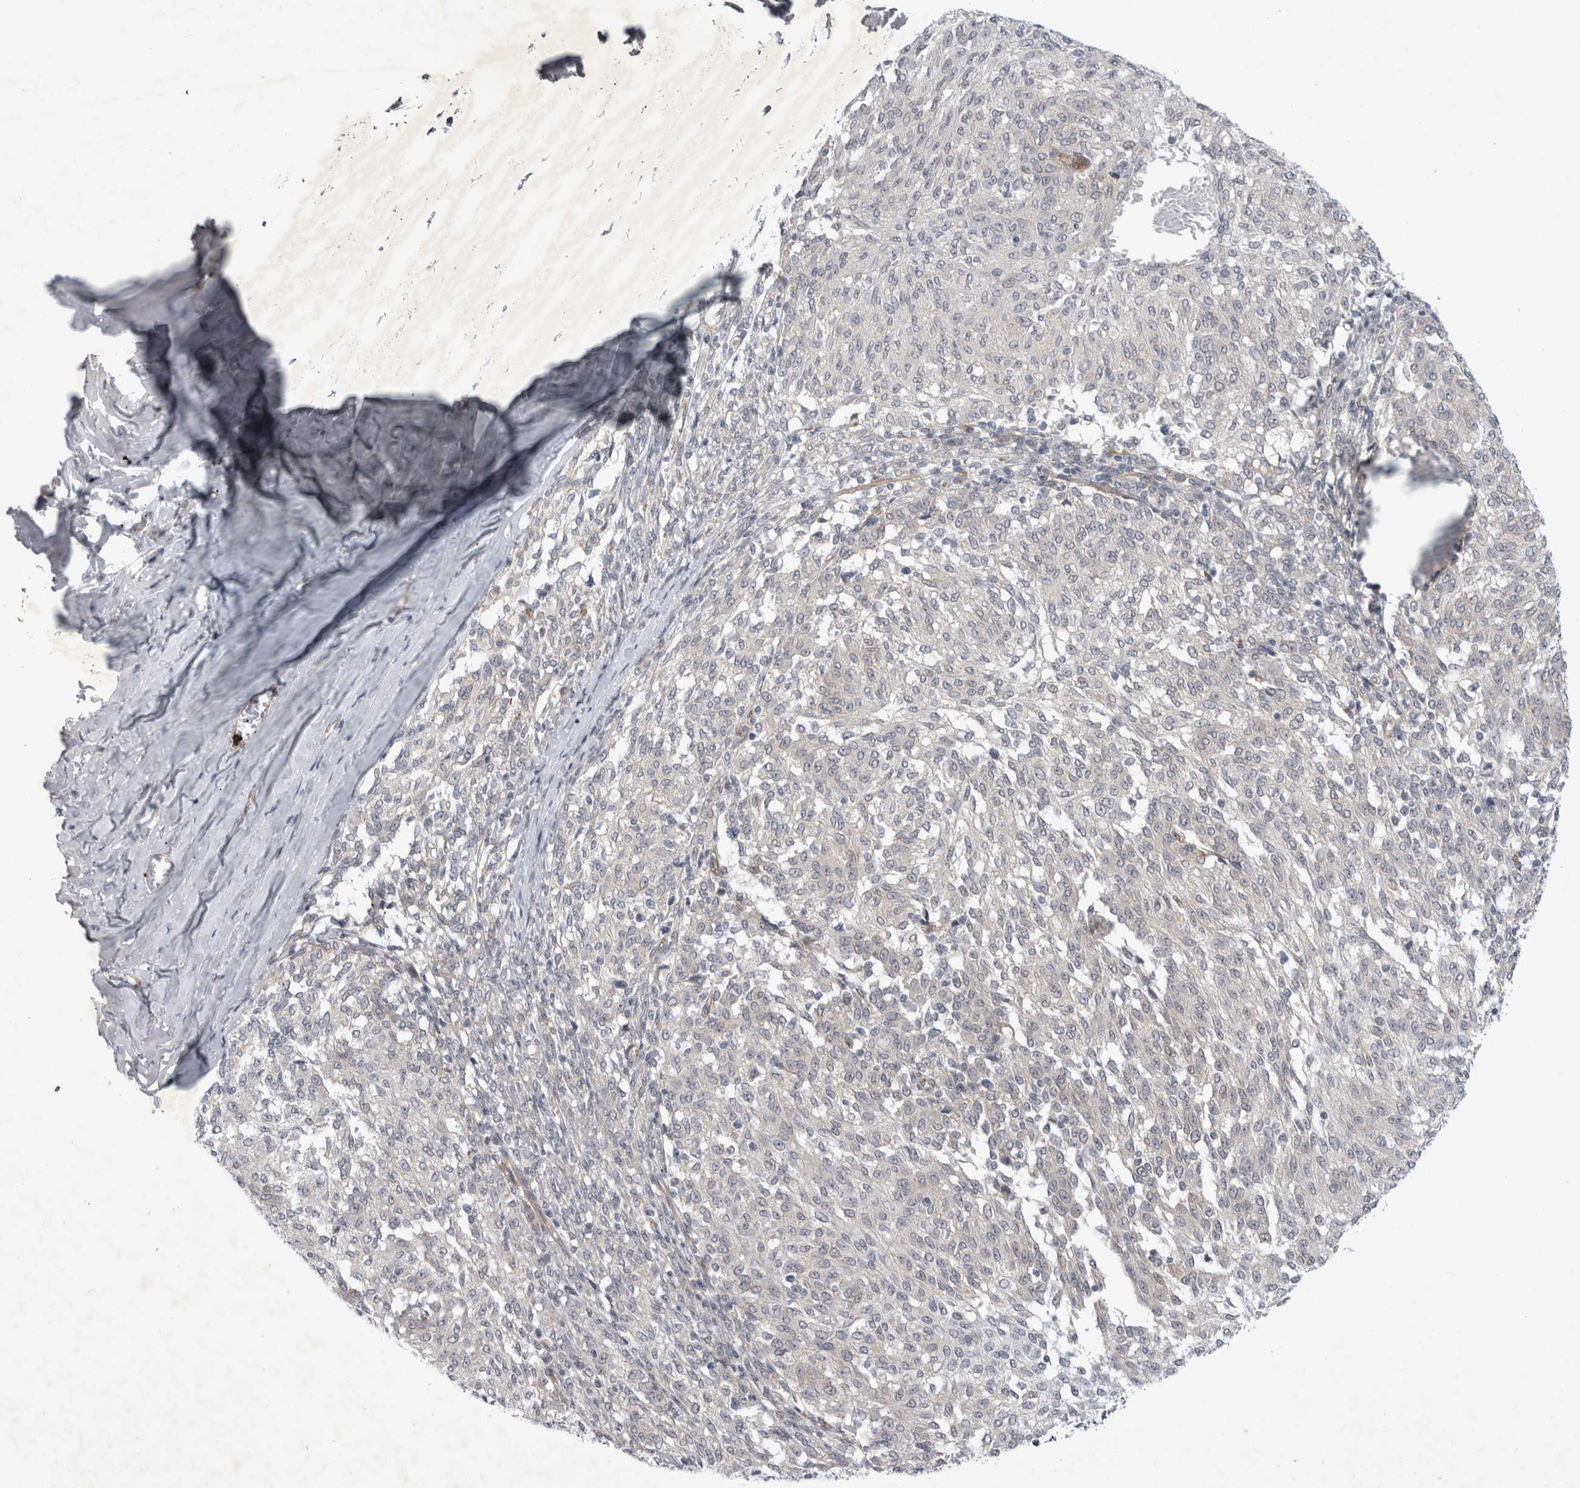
{"staining": {"intensity": "negative", "quantity": "none", "location": "none"}, "tissue": "melanoma", "cell_type": "Tumor cells", "image_type": "cancer", "snomed": [{"axis": "morphology", "description": "Malignant melanoma, NOS"}, {"axis": "topography", "description": "Skin"}], "caption": "This histopathology image is of melanoma stained with immunohistochemistry to label a protein in brown with the nuclei are counter-stained blue. There is no expression in tumor cells.", "gene": "PARP11", "patient": {"sex": "female", "age": 72}}